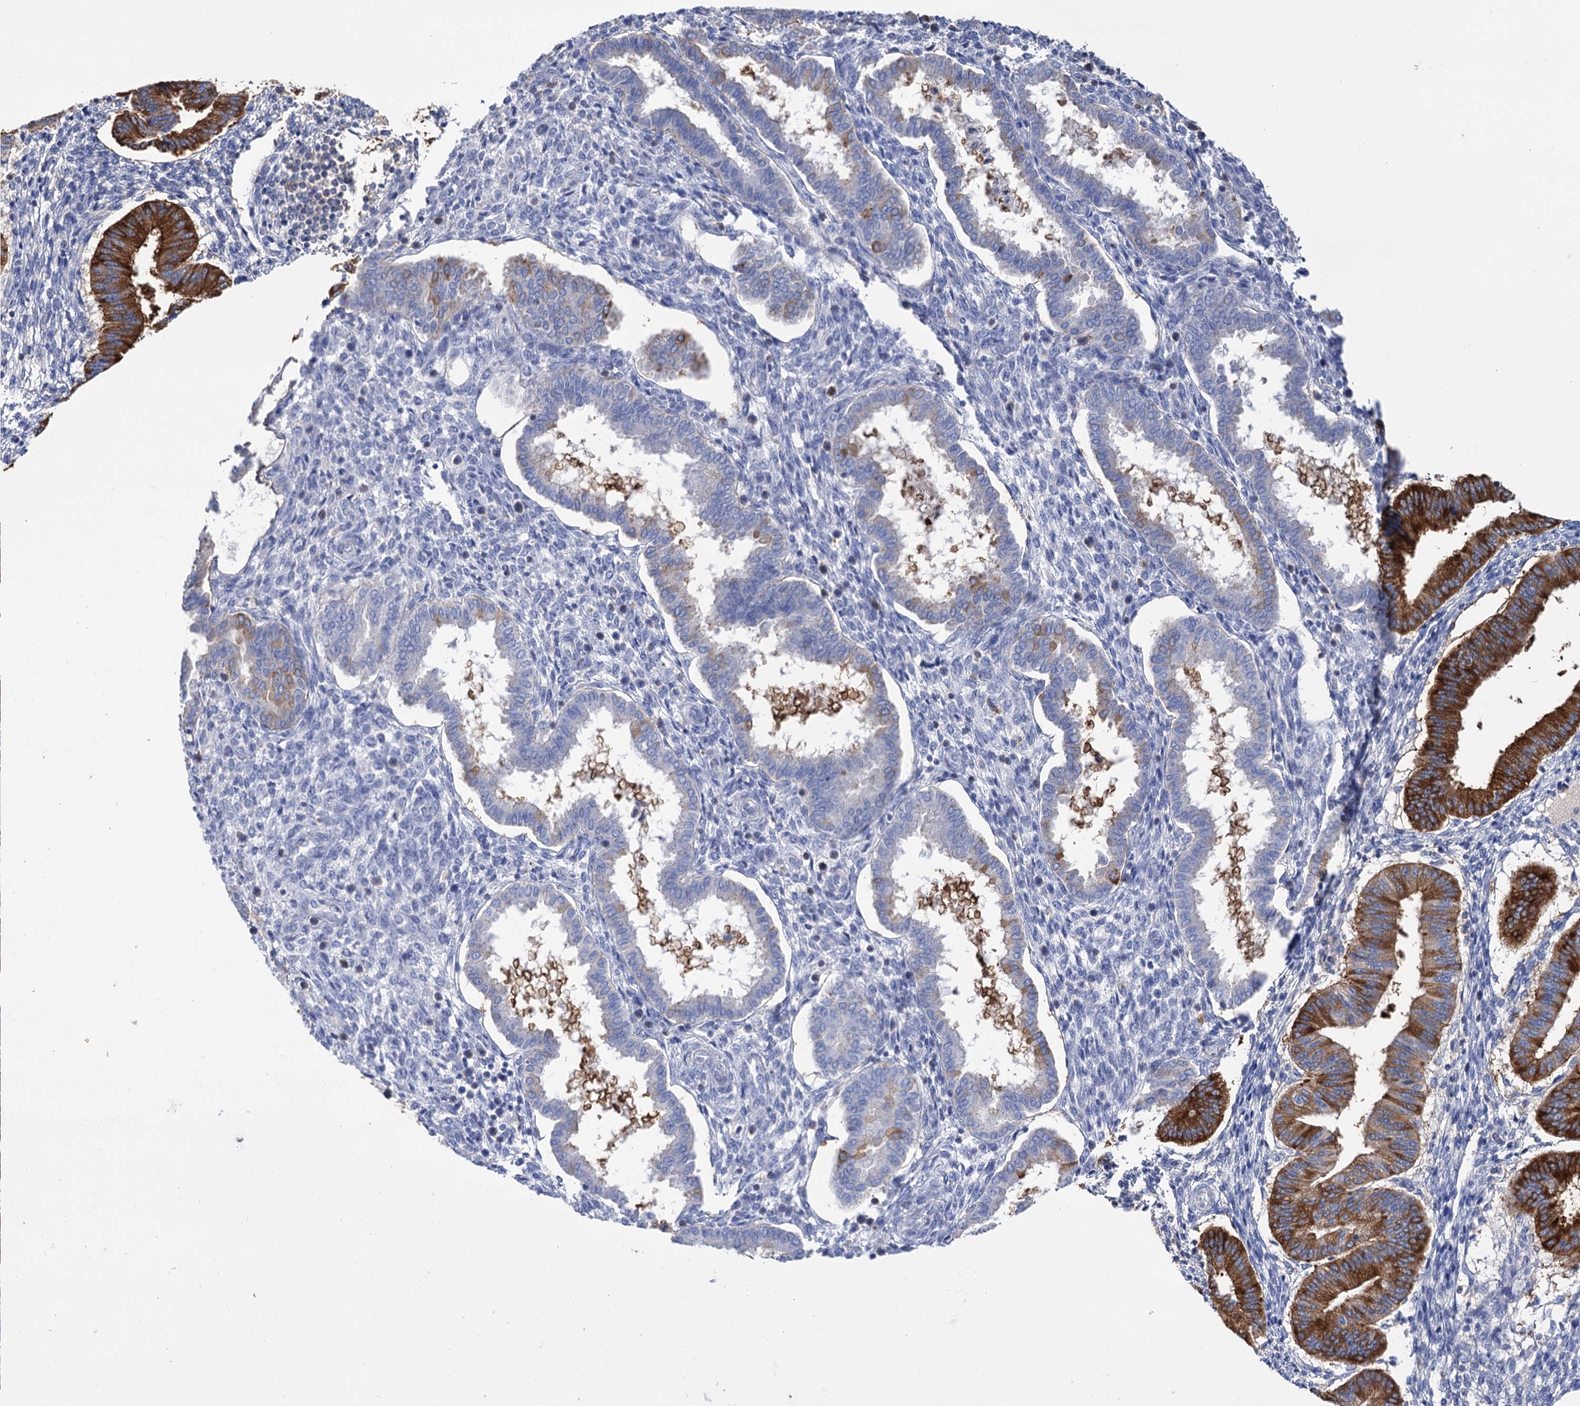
{"staining": {"intensity": "negative", "quantity": "none", "location": "none"}, "tissue": "endometrium", "cell_type": "Cells in endometrial stroma", "image_type": "normal", "snomed": [{"axis": "morphology", "description": "Normal tissue, NOS"}, {"axis": "topography", "description": "Endometrium"}], "caption": "Cells in endometrial stroma show no significant protein expression in normal endometrium.", "gene": "BBS4", "patient": {"sex": "female", "age": 24}}